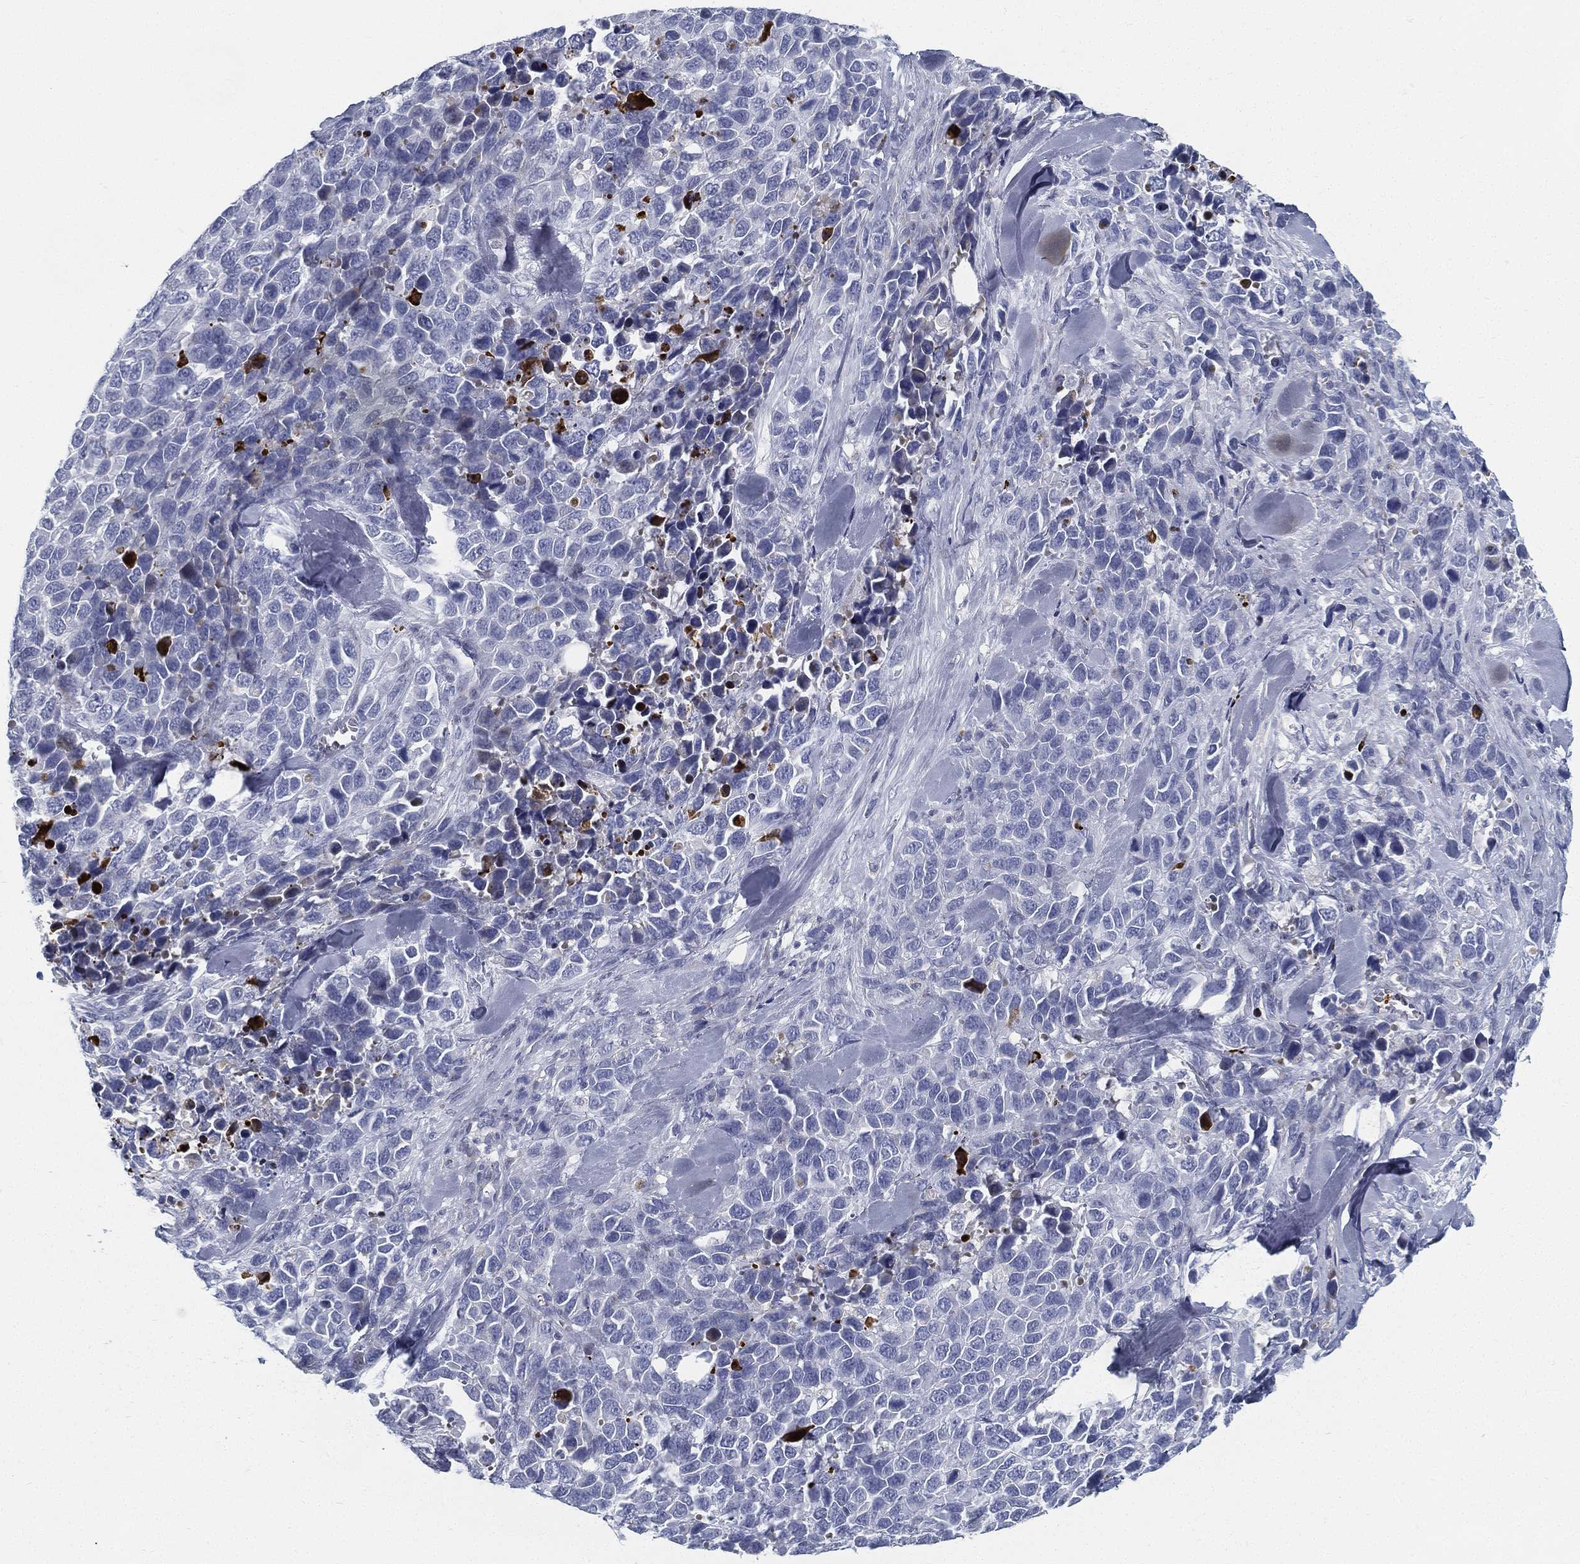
{"staining": {"intensity": "negative", "quantity": "none", "location": "none"}, "tissue": "melanoma", "cell_type": "Tumor cells", "image_type": "cancer", "snomed": [{"axis": "morphology", "description": "Malignant melanoma, Metastatic site"}, {"axis": "topography", "description": "Skin"}], "caption": "This histopathology image is of malignant melanoma (metastatic site) stained with immunohistochemistry to label a protein in brown with the nuclei are counter-stained blue. There is no positivity in tumor cells.", "gene": "SPPL2C", "patient": {"sex": "male", "age": 84}}